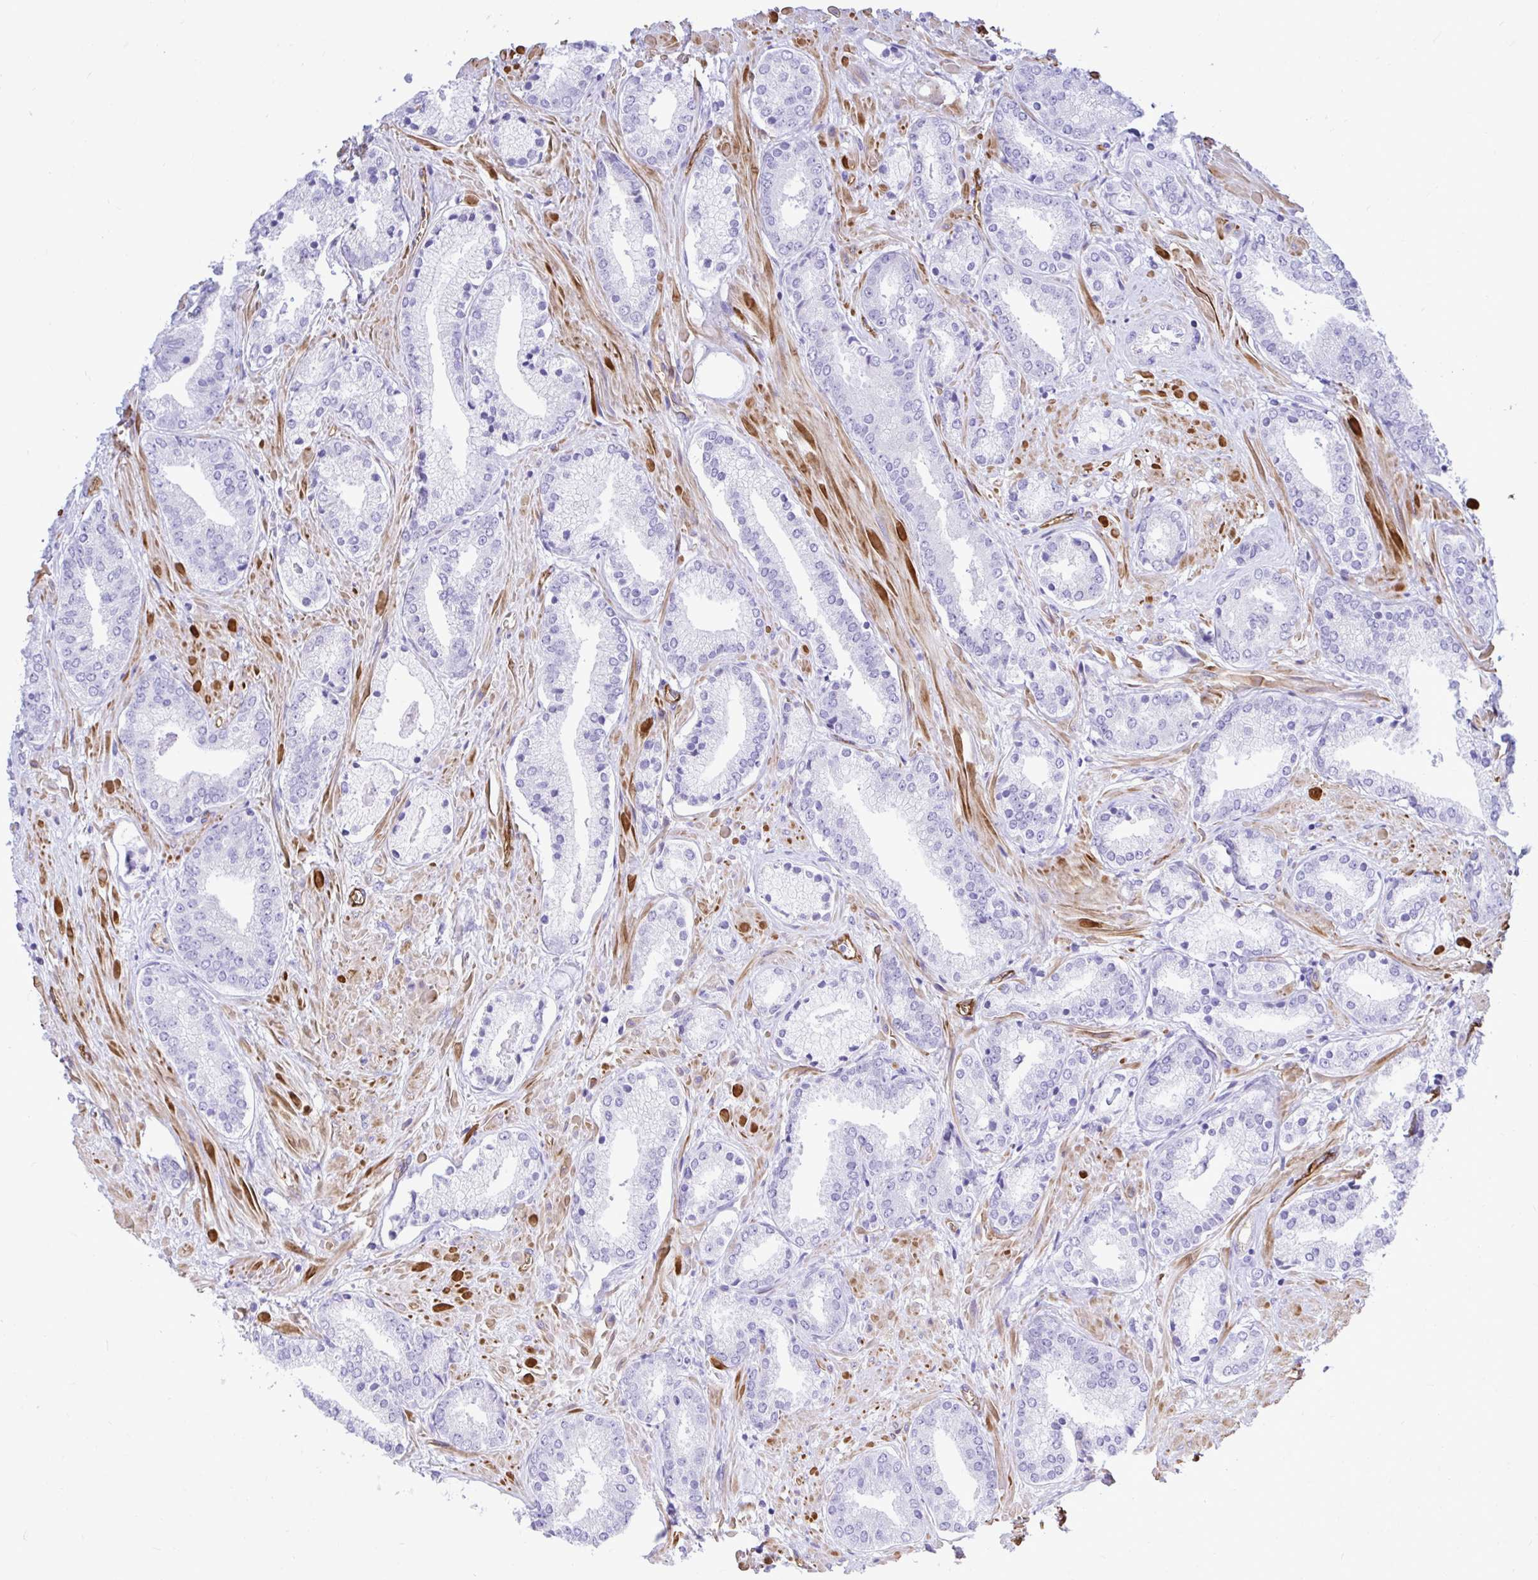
{"staining": {"intensity": "negative", "quantity": "none", "location": "none"}, "tissue": "prostate cancer", "cell_type": "Tumor cells", "image_type": "cancer", "snomed": [{"axis": "morphology", "description": "Adenocarcinoma, High grade"}, {"axis": "topography", "description": "Prostate"}], "caption": "Micrograph shows no protein positivity in tumor cells of prostate cancer tissue. (Stains: DAB (3,3'-diaminobenzidine) immunohistochemistry with hematoxylin counter stain, Microscopy: brightfield microscopy at high magnification).", "gene": "ABCG2", "patient": {"sex": "male", "age": 56}}